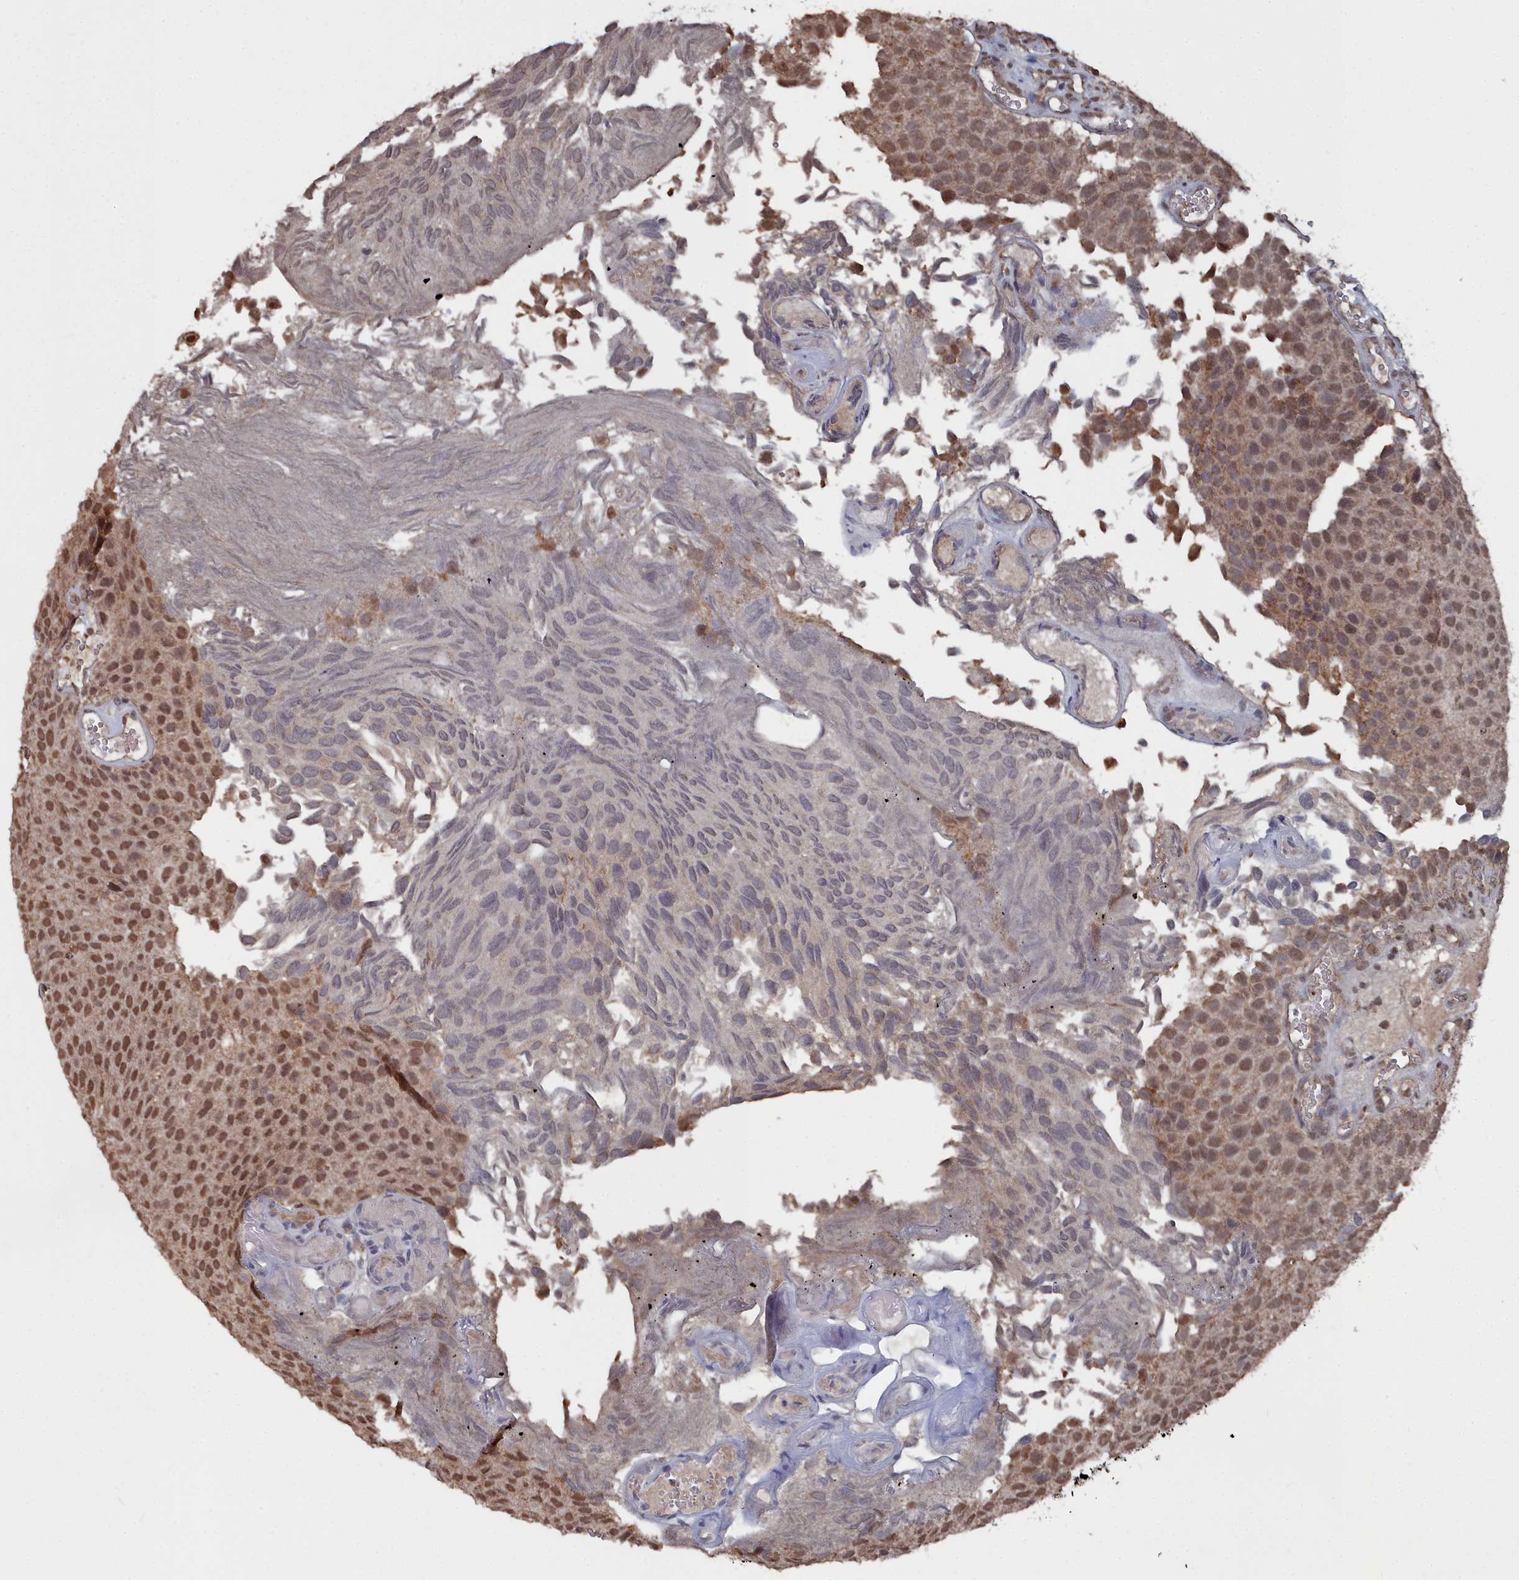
{"staining": {"intensity": "moderate", "quantity": ">75%", "location": "nuclear"}, "tissue": "urothelial cancer", "cell_type": "Tumor cells", "image_type": "cancer", "snomed": [{"axis": "morphology", "description": "Urothelial carcinoma, Low grade"}, {"axis": "topography", "description": "Urinary bladder"}], "caption": "Urothelial cancer stained with DAB immunohistochemistry exhibits medium levels of moderate nuclear staining in about >75% of tumor cells. (Brightfield microscopy of DAB IHC at high magnification).", "gene": "CCNP", "patient": {"sex": "male", "age": 89}}